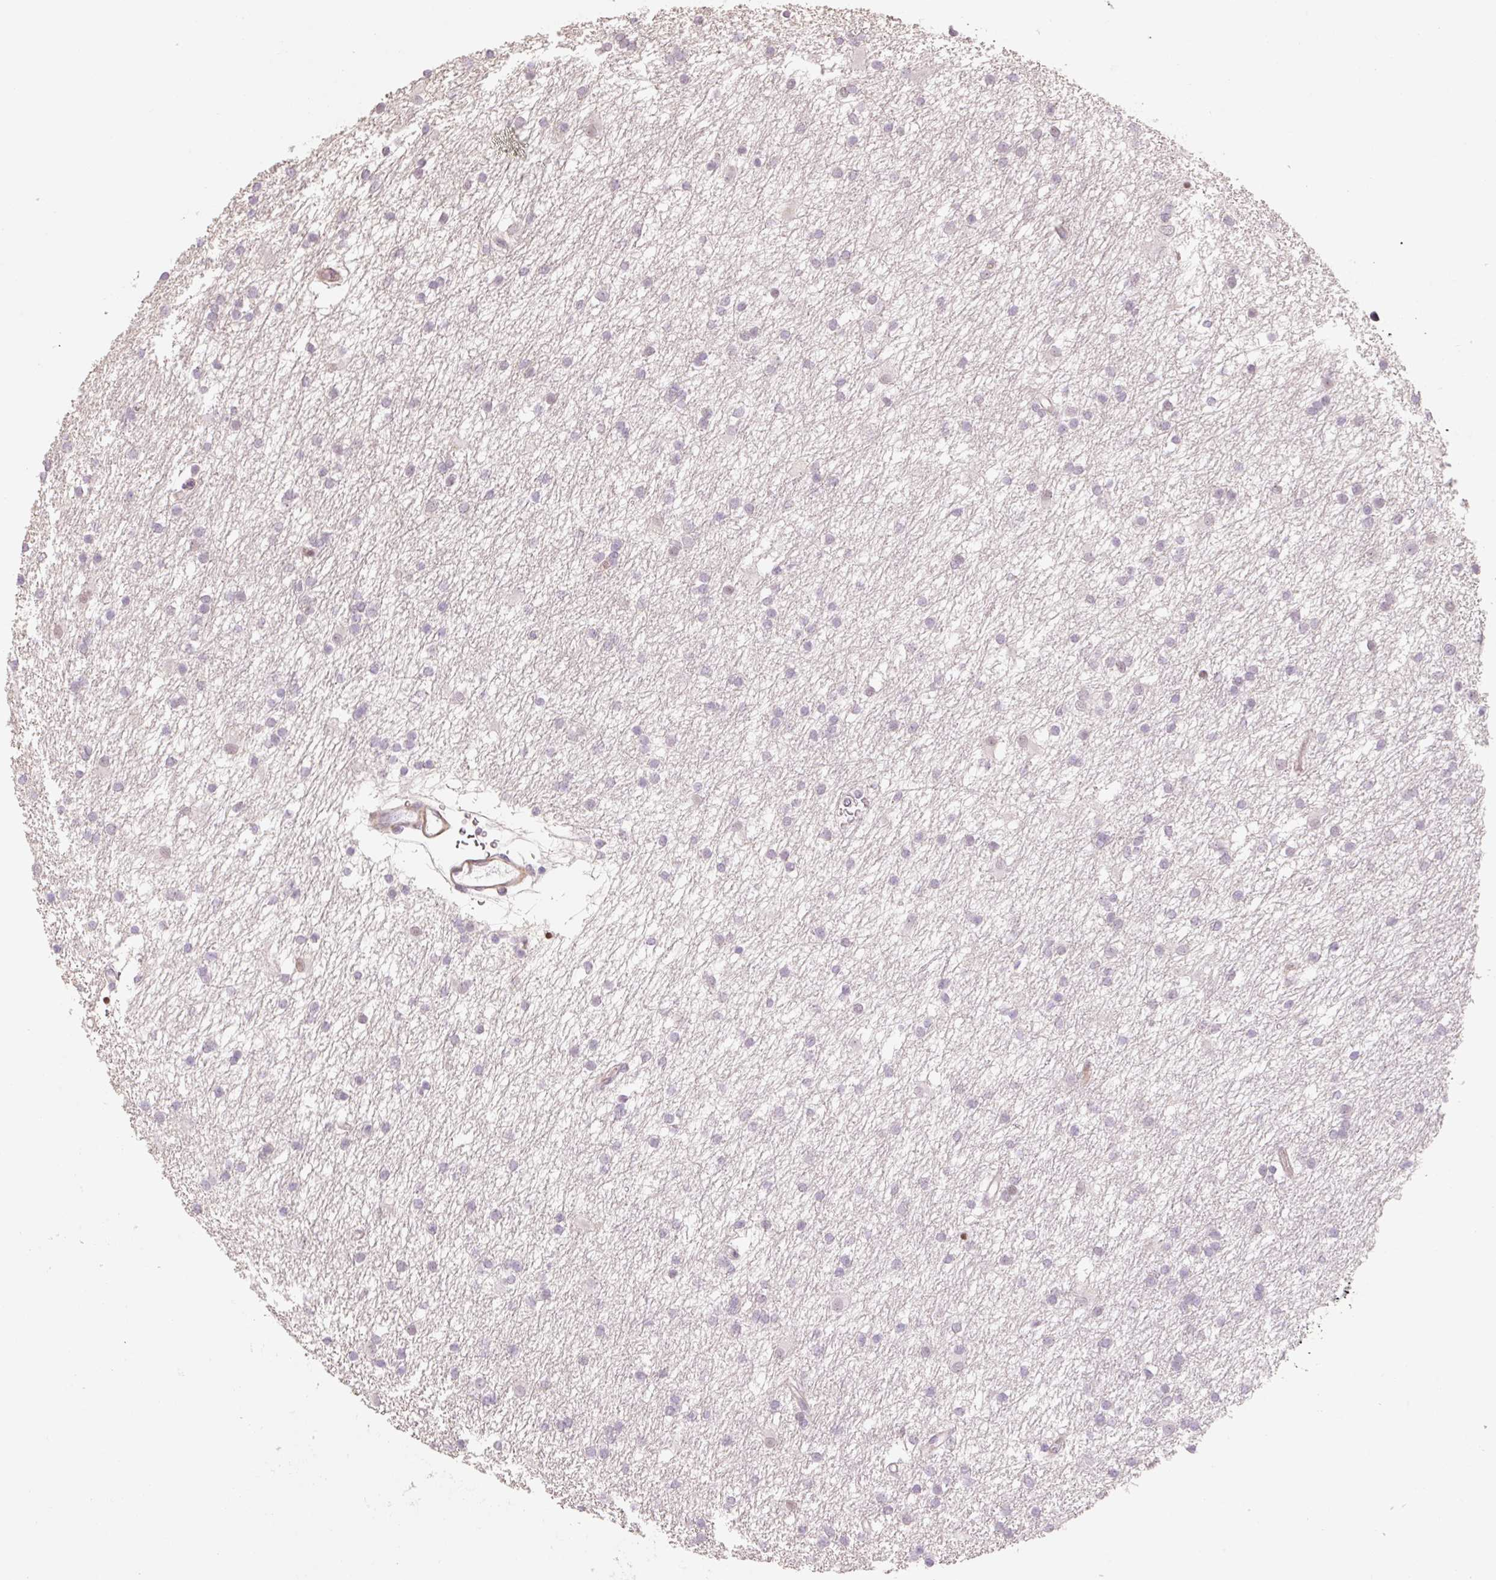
{"staining": {"intensity": "weak", "quantity": "<25%", "location": "nuclear"}, "tissue": "glioma", "cell_type": "Tumor cells", "image_type": "cancer", "snomed": [{"axis": "morphology", "description": "Glioma, malignant, High grade"}, {"axis": "topography", "description": "Brain"}], "caption": "This is an immunohistochemistry (IHC) micrograph of human malignant glioma (high-grade). There is no positivity in tumor cells.", "gene": "ZNF552", "patient": {"sex": "male", "age": 77}}